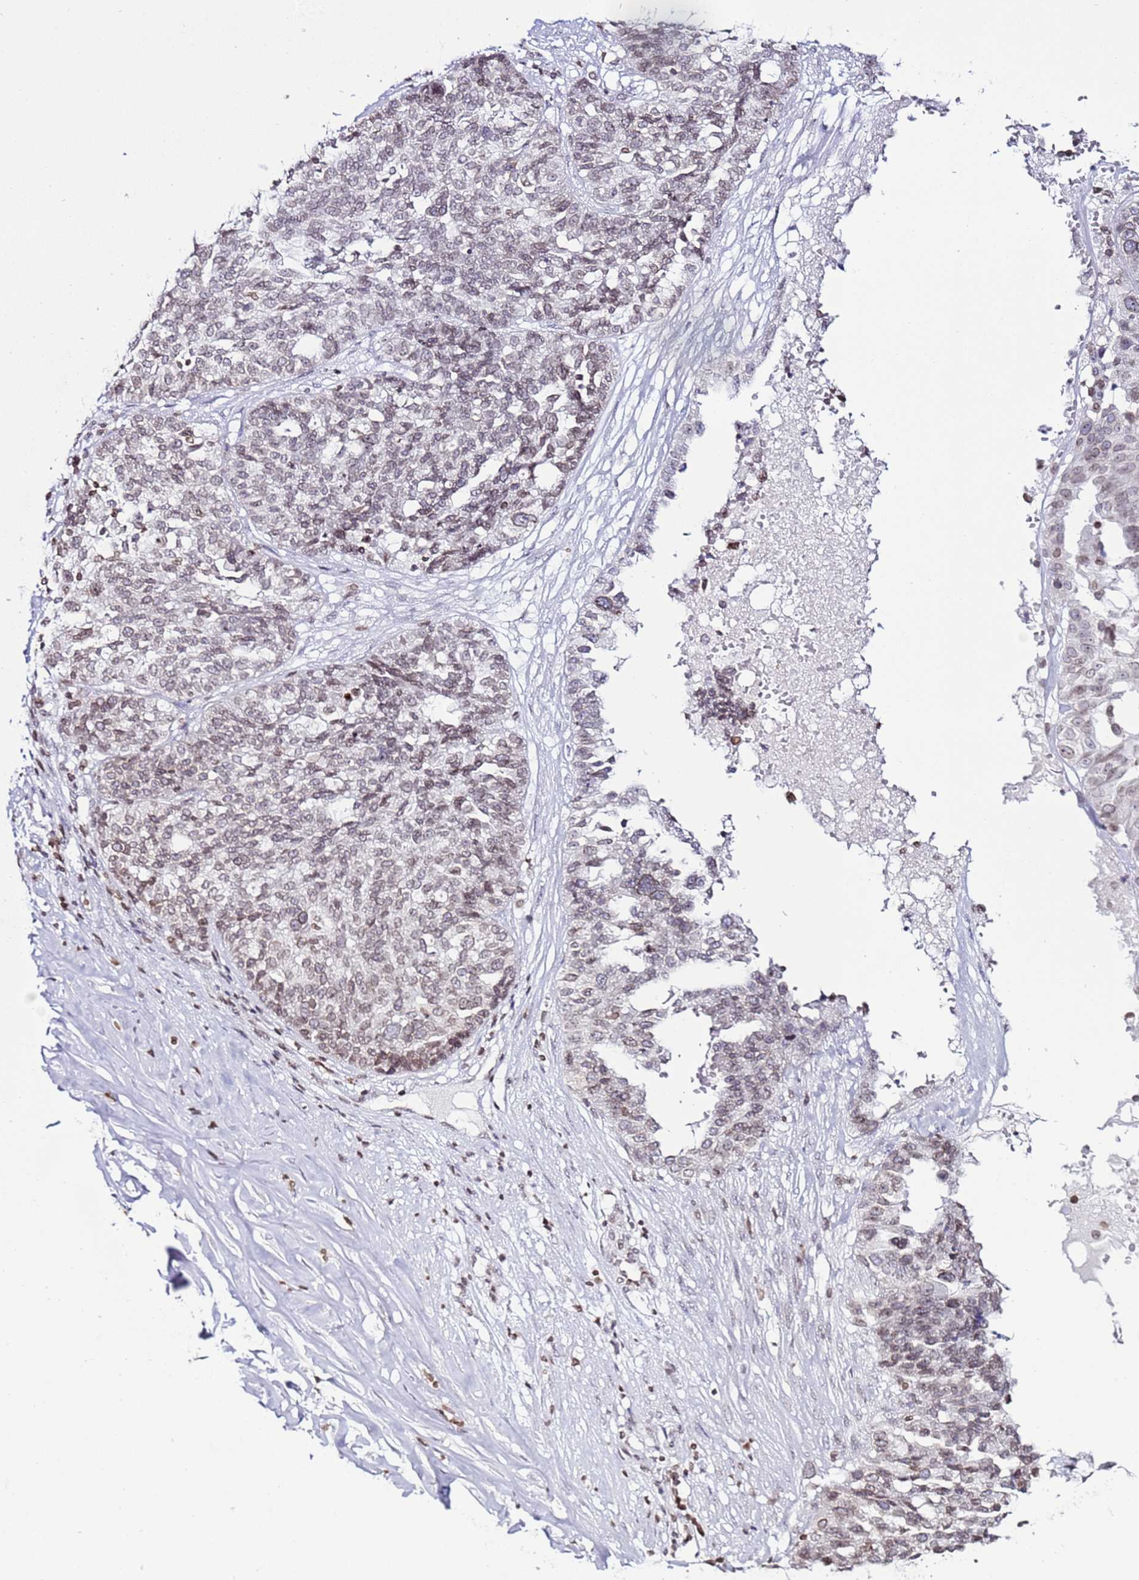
{"staining": {"intensity": "weak", "quantity": "<25%", "location": "nuclear"}, "tissue": "ovarian cancer", "cell_type": "Tumor cells", "image_type": "cancer", "snomed": [{"axis": "morphology", "description": "Cystadenocarcinoma, serous, NOS"}, {"axis": "topography", "description": "Ovary"}], "caption": "Immunohistochemical staining of ovarian cancer shows no significant staining in tumor cells.", "gene": "DHX37", "patient": {"sex": "female", "age": 59}}